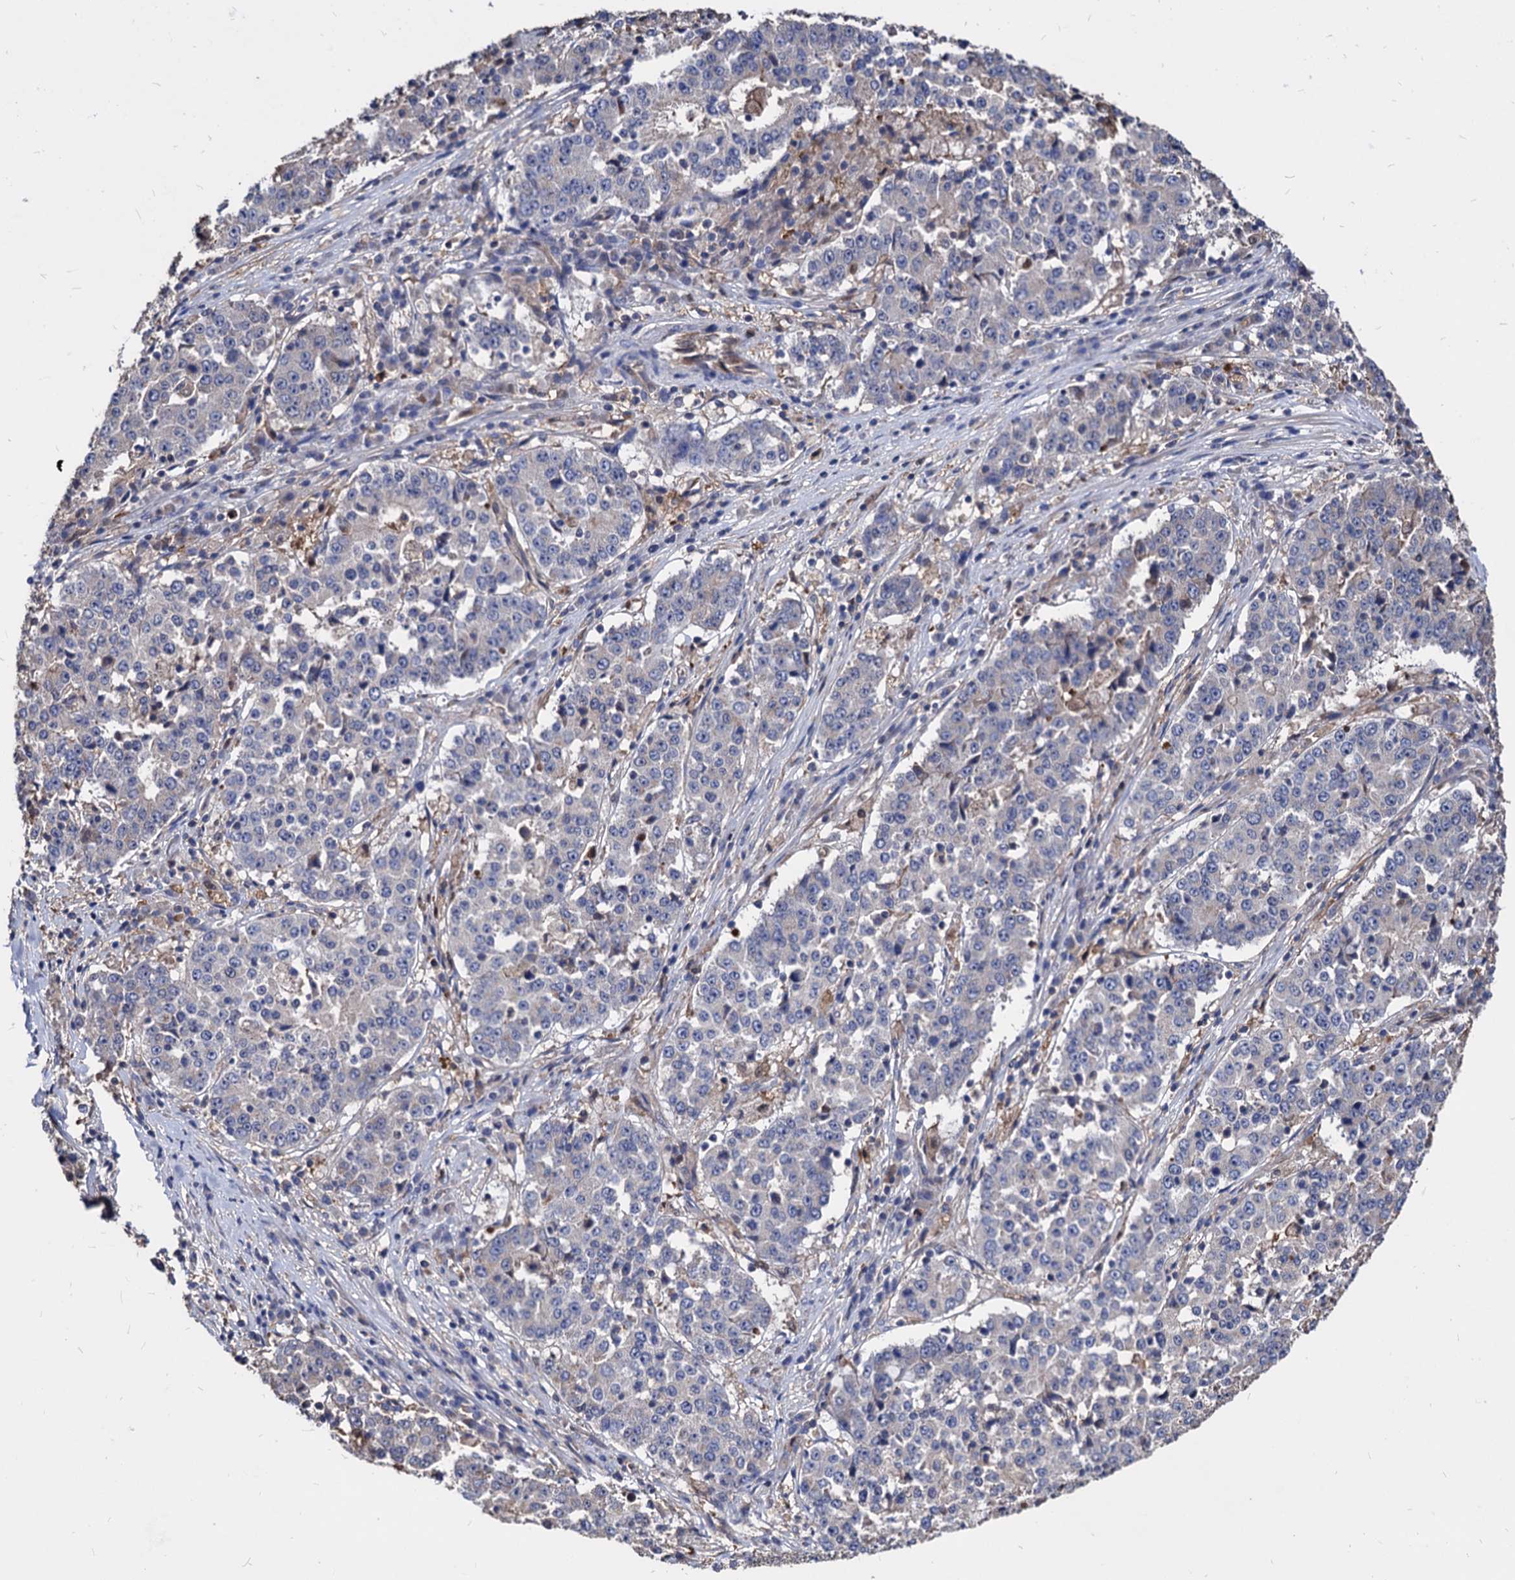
{"staining": {"intensity": "negative", "quantity": "none", "location": "none"}, "tissue": "stomach cancer", "cell_type": "Tumor cells", "image_type": "cancer", "snomed": [{"axis": "morphology", "description": "Adenocarcinoma, NOS"}, {"axis": "topography", "description": "Stomach"}], "caption": "A high-resolution micrograph shows immunohistochemistry (IHC) staining of stomach cancer (adenocarcinoma), which shows no significant positivity in tumor cells.", "gene": "CPPED1", "patient": {"sex": "male", "age": 59}}